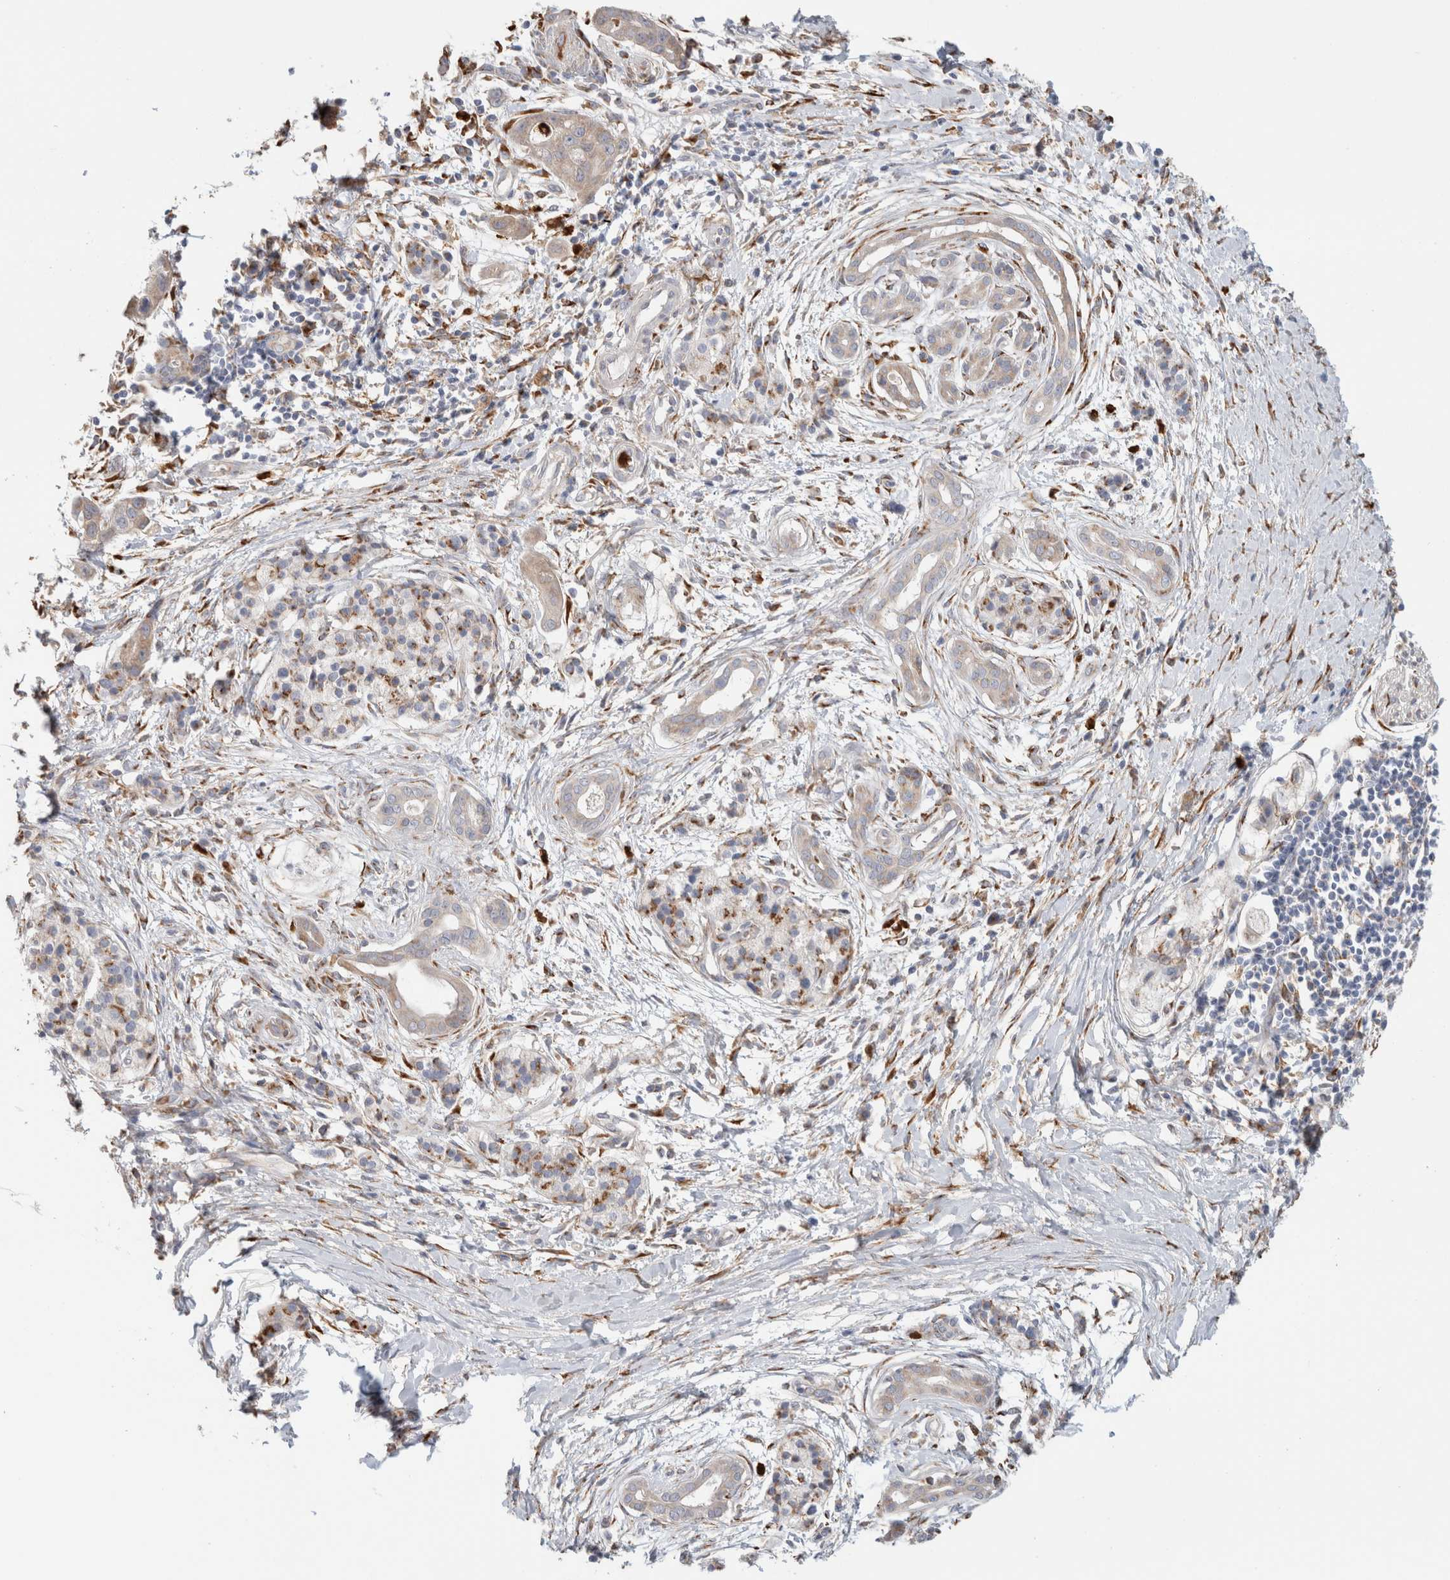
{"staining": {"intensity": "weak", "quantity": "25%-75%", "location": "cytoplasmic/membranous"}, "tissue": "pancreatic cancer", "cell_type": "Tumor cells", "image_type": "cancer", "snomed": [{"axis": "morphology", "description": "Adenocarcinoma, NOS"}, {"axis": "topography", "description": "Pancreas"}], "caption": "Adenocarcinoma (pancreatic) stained for a protein reveals weak cytoplasmic/membranous positivity in tumor cells.", "gene": "P4HA1", "patient": {"sex": "male", "age": 59}}